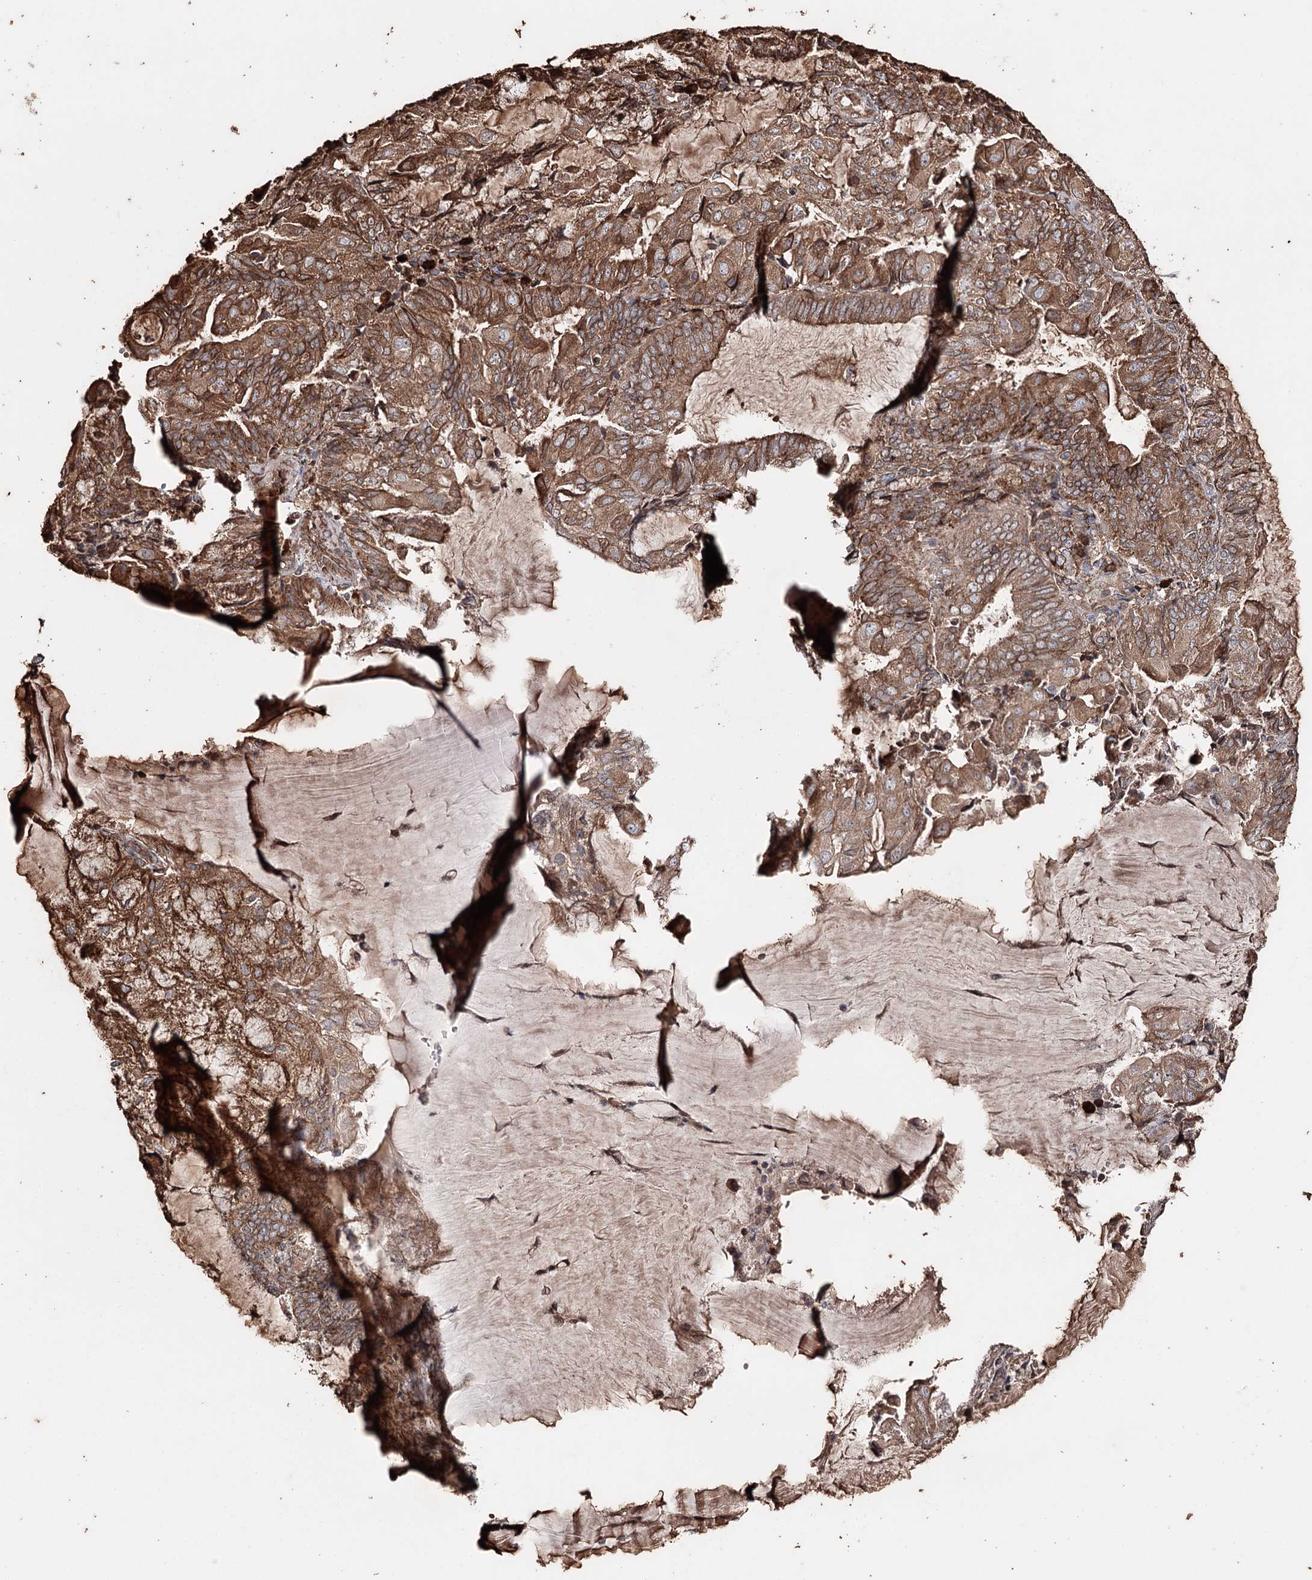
{"staining": {"intensity": "strong", "quantity": ">75%", "location": "cytoplasmic/membranous"}, "tissue": "endometrial cancer", "cell_type": "Tumor cells", "image_type": "cancer", "snomed": [{"axis": "morphology", "description": "Adenocarcinoma, NOS"}, {"axis": "topography", "description": "Endometrium"}], "caption": "Protein expression analysis of endometrial cancer (adenocarcinoma) reveals strong cytoplasmic/membranous staining in about >75% of tumor cells.", "gene": "SYVN1", "patient": {"sex": "female", "age": 81}}